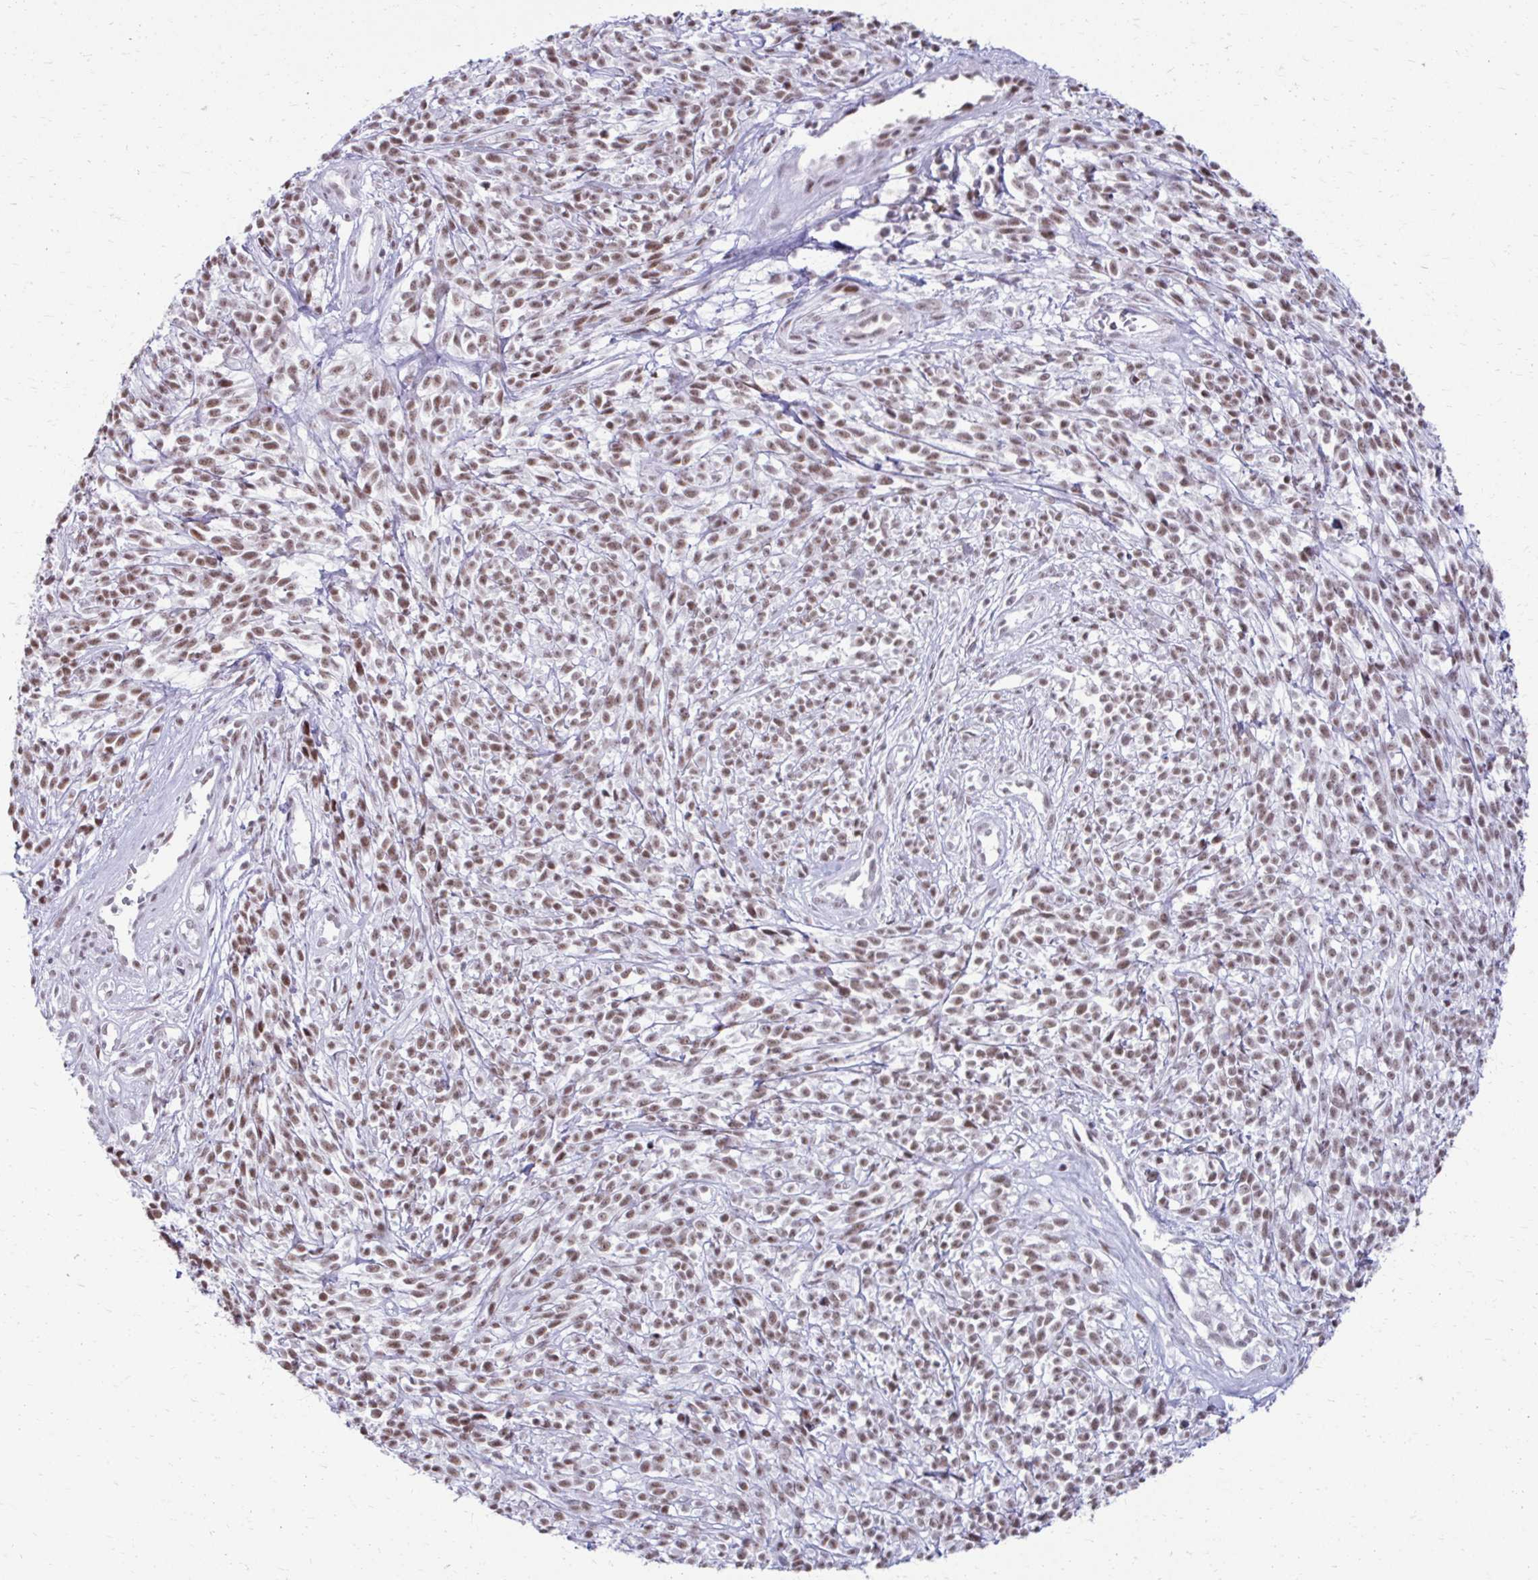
{"staining": {"intensity": "moderate", "quantity": ">75%", "location": "nuclear"}, "tissue": "melanoma", "cell_type": "Tumor cells", "image_type": "cancer", "snomed": [{"axis": "morphology", "description": "Malignant melanoma, NOS"}, {"axis": "topography", "description": "Skin"}, {"axis": "topography", "description": "Skin of trunk"}], "caption": "Human melanoma stained with a protein marker demonstrates moderate staining in tumor cells.", "gene": "SS18", "patient": {"sex": "male", "age": 74}}